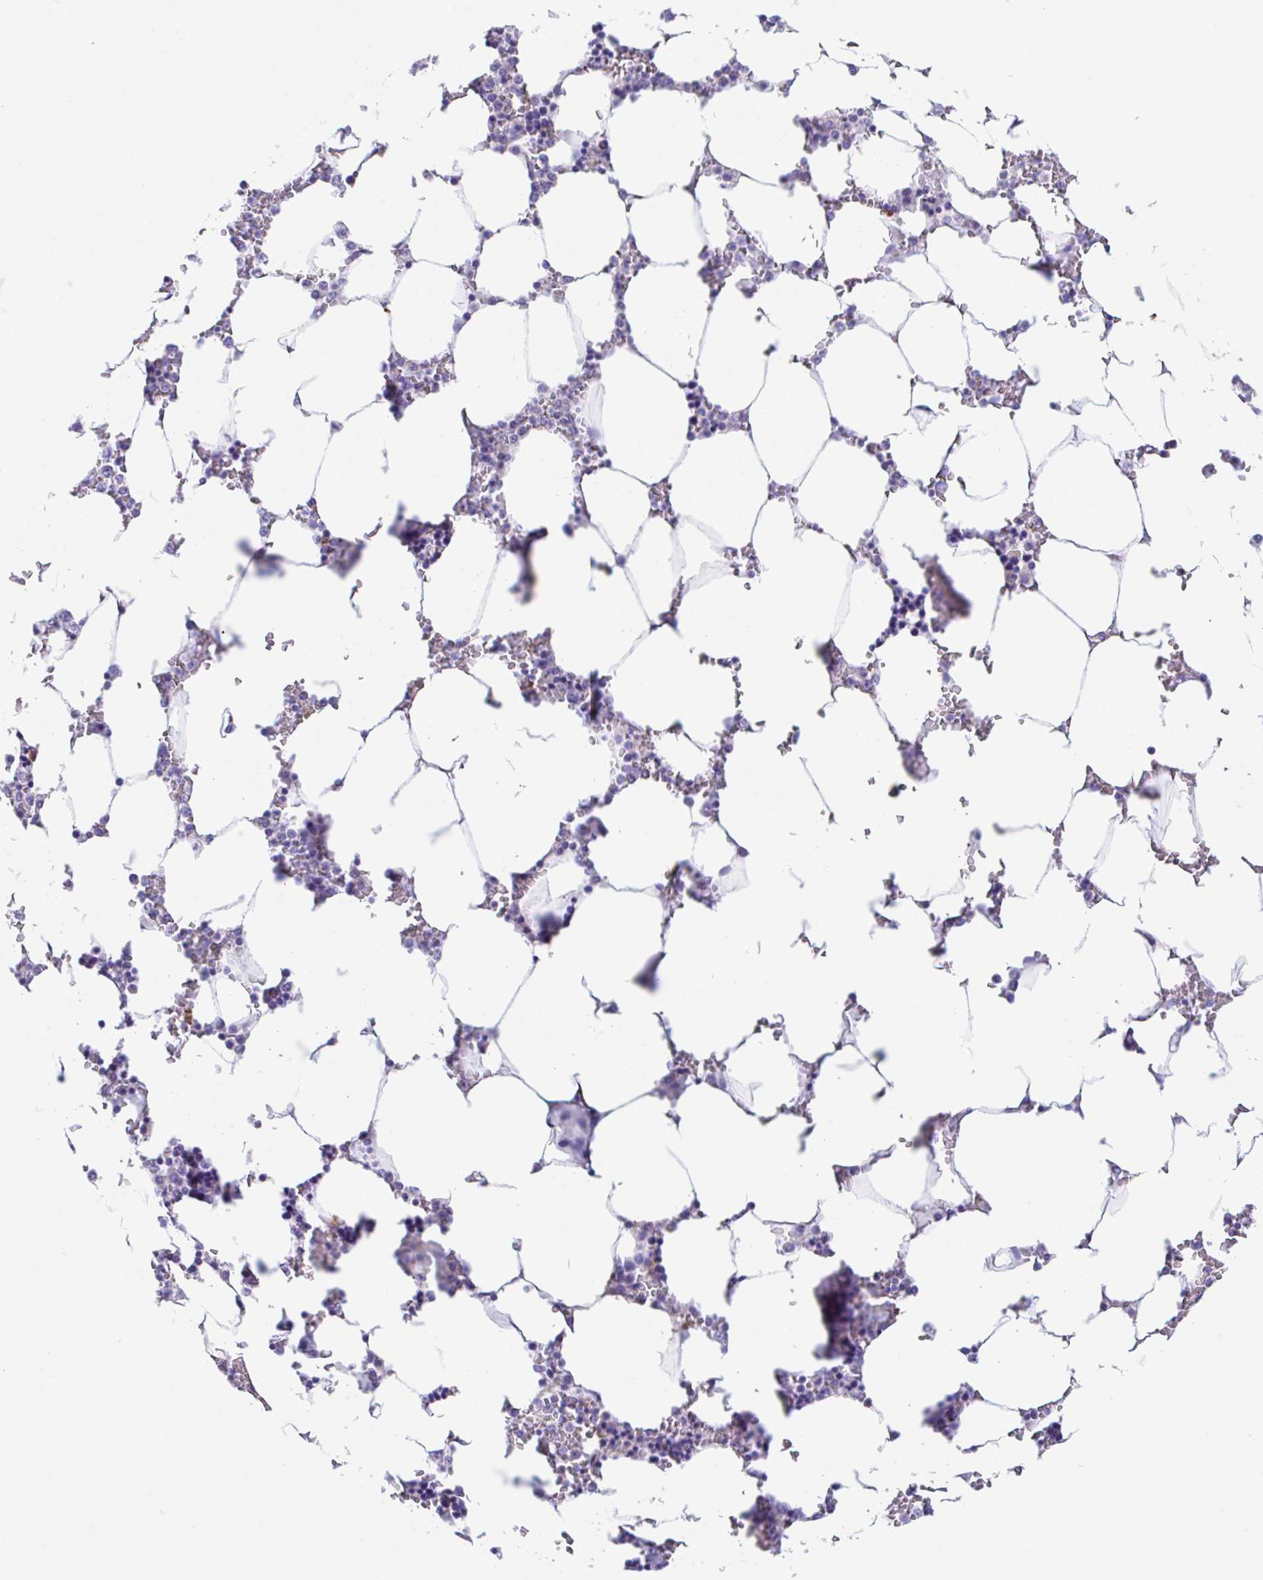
{"staining": {"intensity": "negative", "quantity": "none", "location": "none"}, "tissue": "bone marrow", "cell_type": "Hematopoietic cells", "image_type": "normal", "snomed": [{"axis": "morphology", "description": "Normal tissue, NOS"}, {"axis": "topography", "description": "Bone marrow"}], "caption": "DAB (3,3'-diaminobenzidine) immunohistochemical staining of benign human bone marrow demonstrates no significant staining in hematopoietic cells.", "gene": "HACD4", "patient": {"sex": "male", "age": 64}}